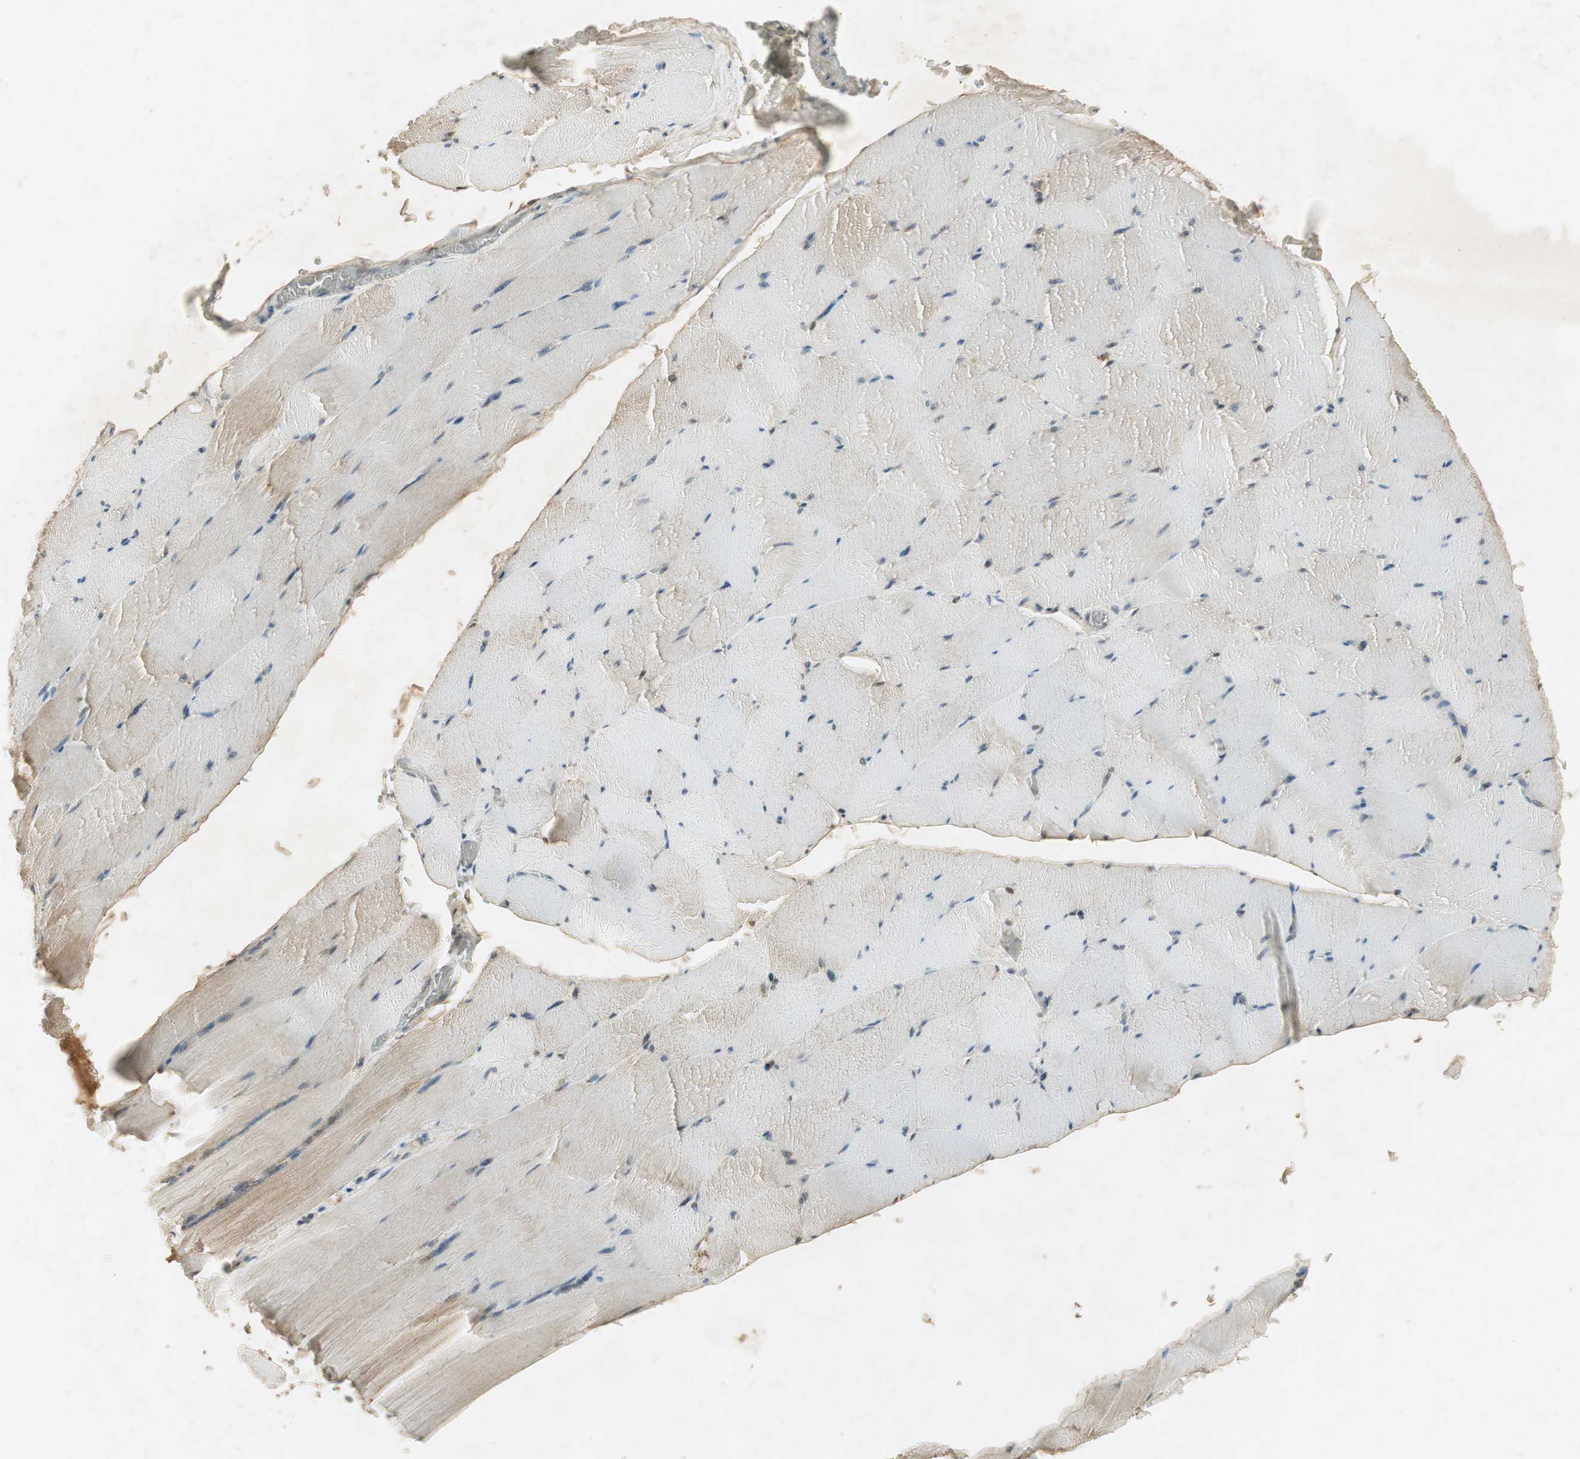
{"staining": {"intensity": "negative", "quantity": "none", "location": "none"}, "tissue": "skeletal muscle", "cell_type": "Myocytes", "image_type": "normal", "snomed": [{"axis": "morphology", "description": "Normal tissue, NOS"}, {"axis": "topography", "description": "Skeletal muscle"}], "caption": "Immunohistochemical staining of unremarkable human skeletal muscle demonstrates no significant staining in myocytes.", "gene": "NEO1", "patient": {"sex": "male", "age": 62}}